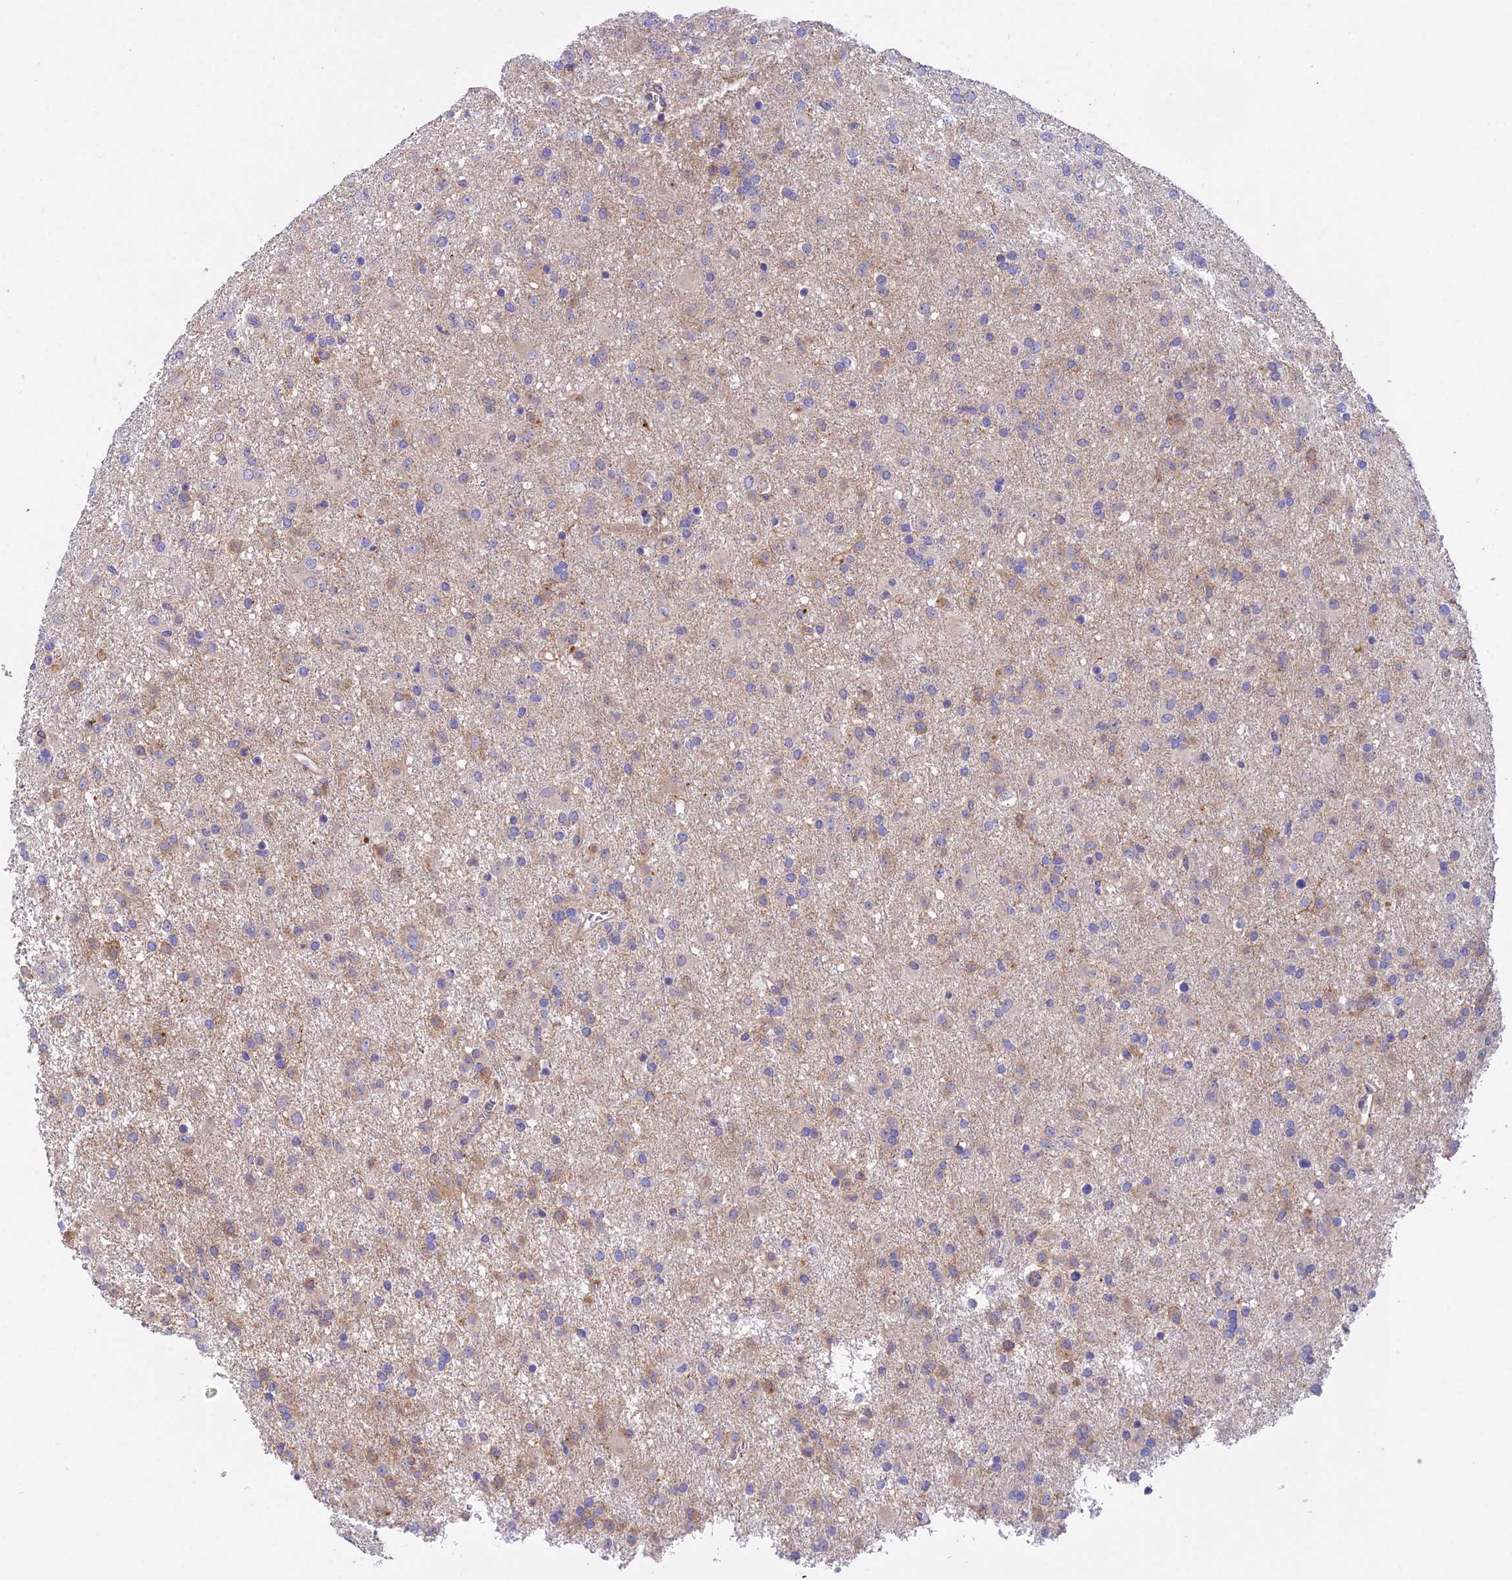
{"staining": {"intensity": "weak", "quantity": "<25%", "location": "cytoplasmic/membranous"}, "tissue": "glioma", "cell_type": "Tumor cells", "image_type": "cancer", "snomed": [{"axis": "morphology", "description": "Glioma, malignant, Low grade"}, {"axis": "topography", "description": "Brain"}], "caption": "DAB immunohistochemical staining of human malignant low-grade glioma shows no significant staining in tumor cells.", "gene": "TRIM43B", "patient": {"sex": "male", "age": 65}}